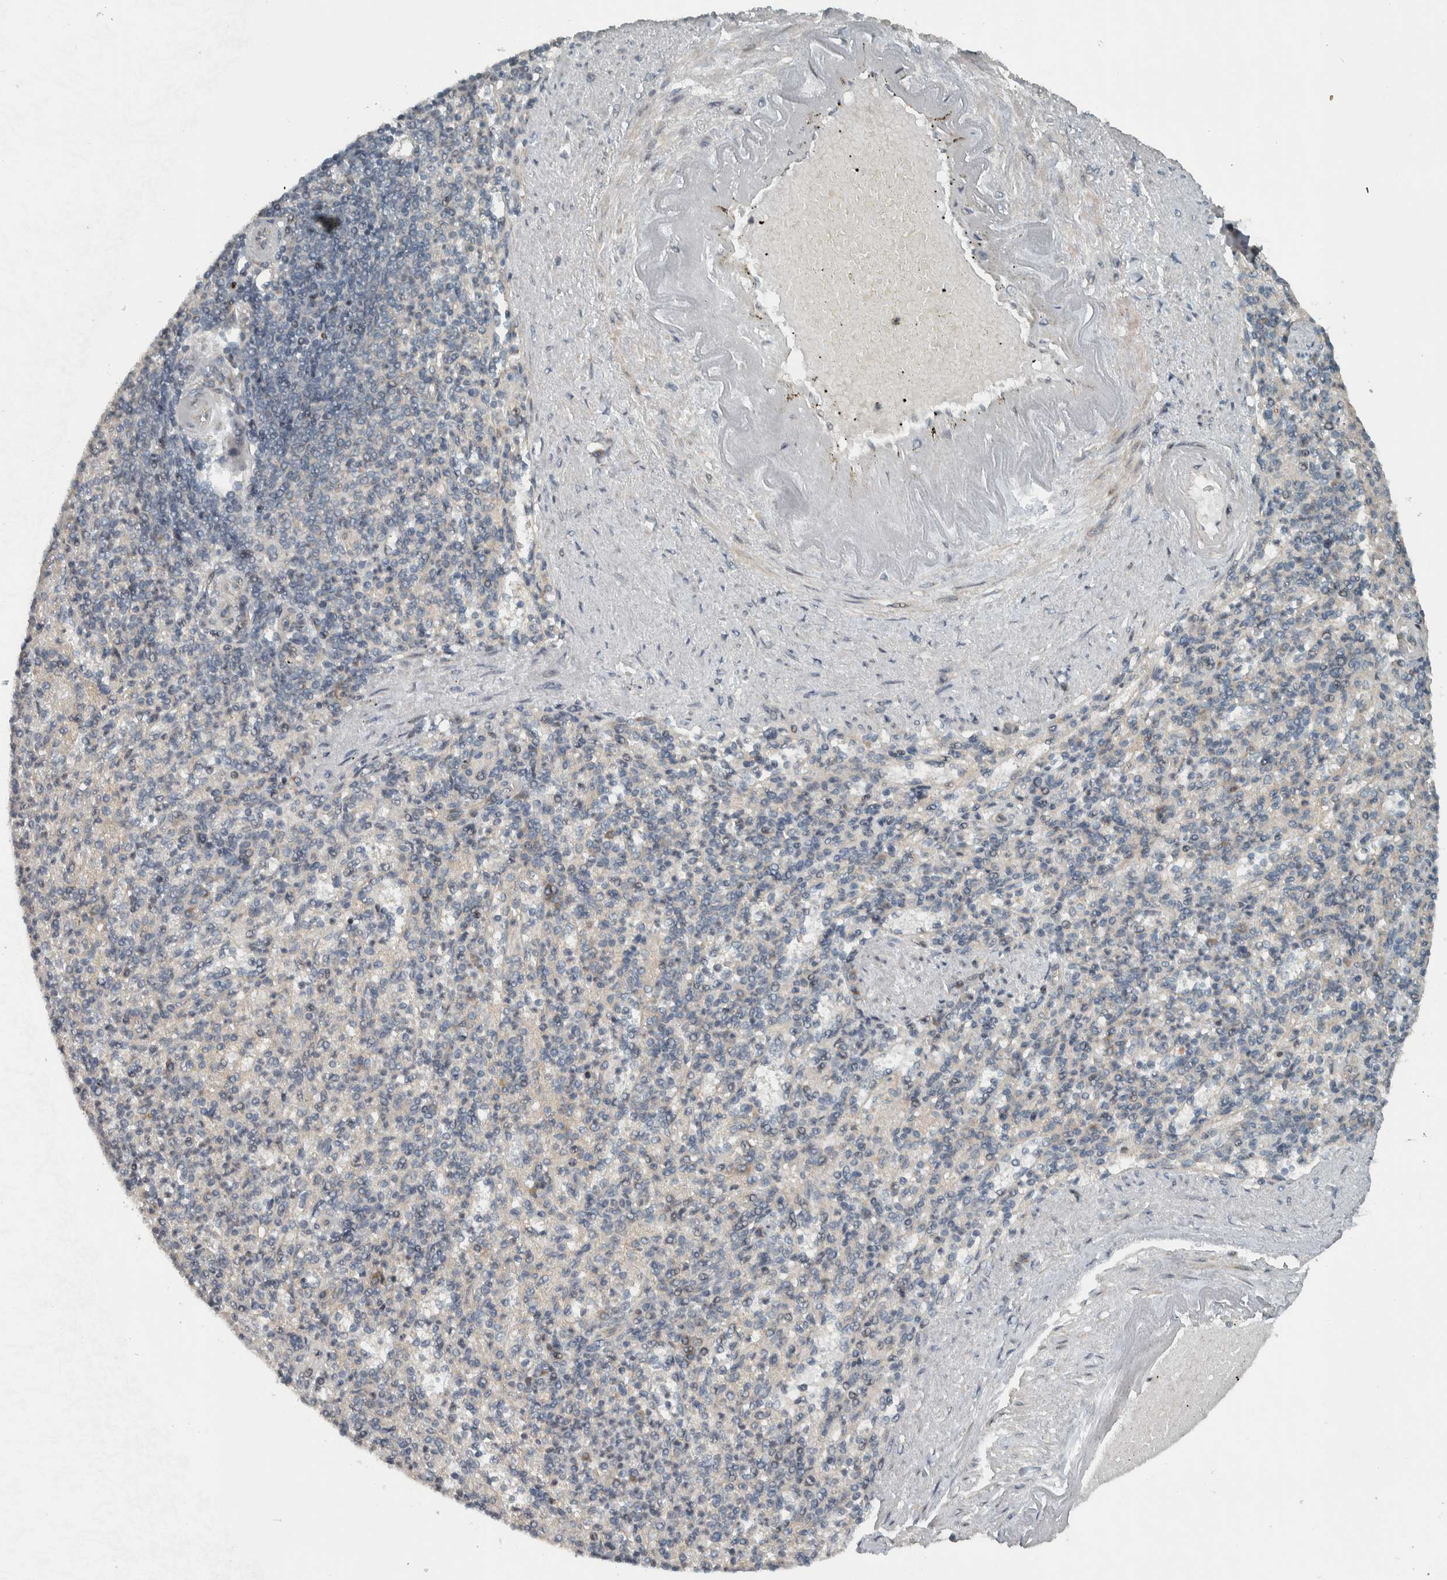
{"staining": {"intensity": "negative", "quantity": "none", "location": "none"}, "tissue": "spleen", "cell_type": "Cells in red pulp", "image_type": "normal", "snomed": [{"axis": "morphology", "description": "Normal tissue, NOS"}, {"axis": "topography", "description": "Spleen"}], "caption": "DAB (3,3'-diaminobenzidine) immunohistochemical staining of normal spleen displays no significant expression in cells in red pulp.", "gene": "NAPG", "patient": {"sex": "female", "age": 74}}